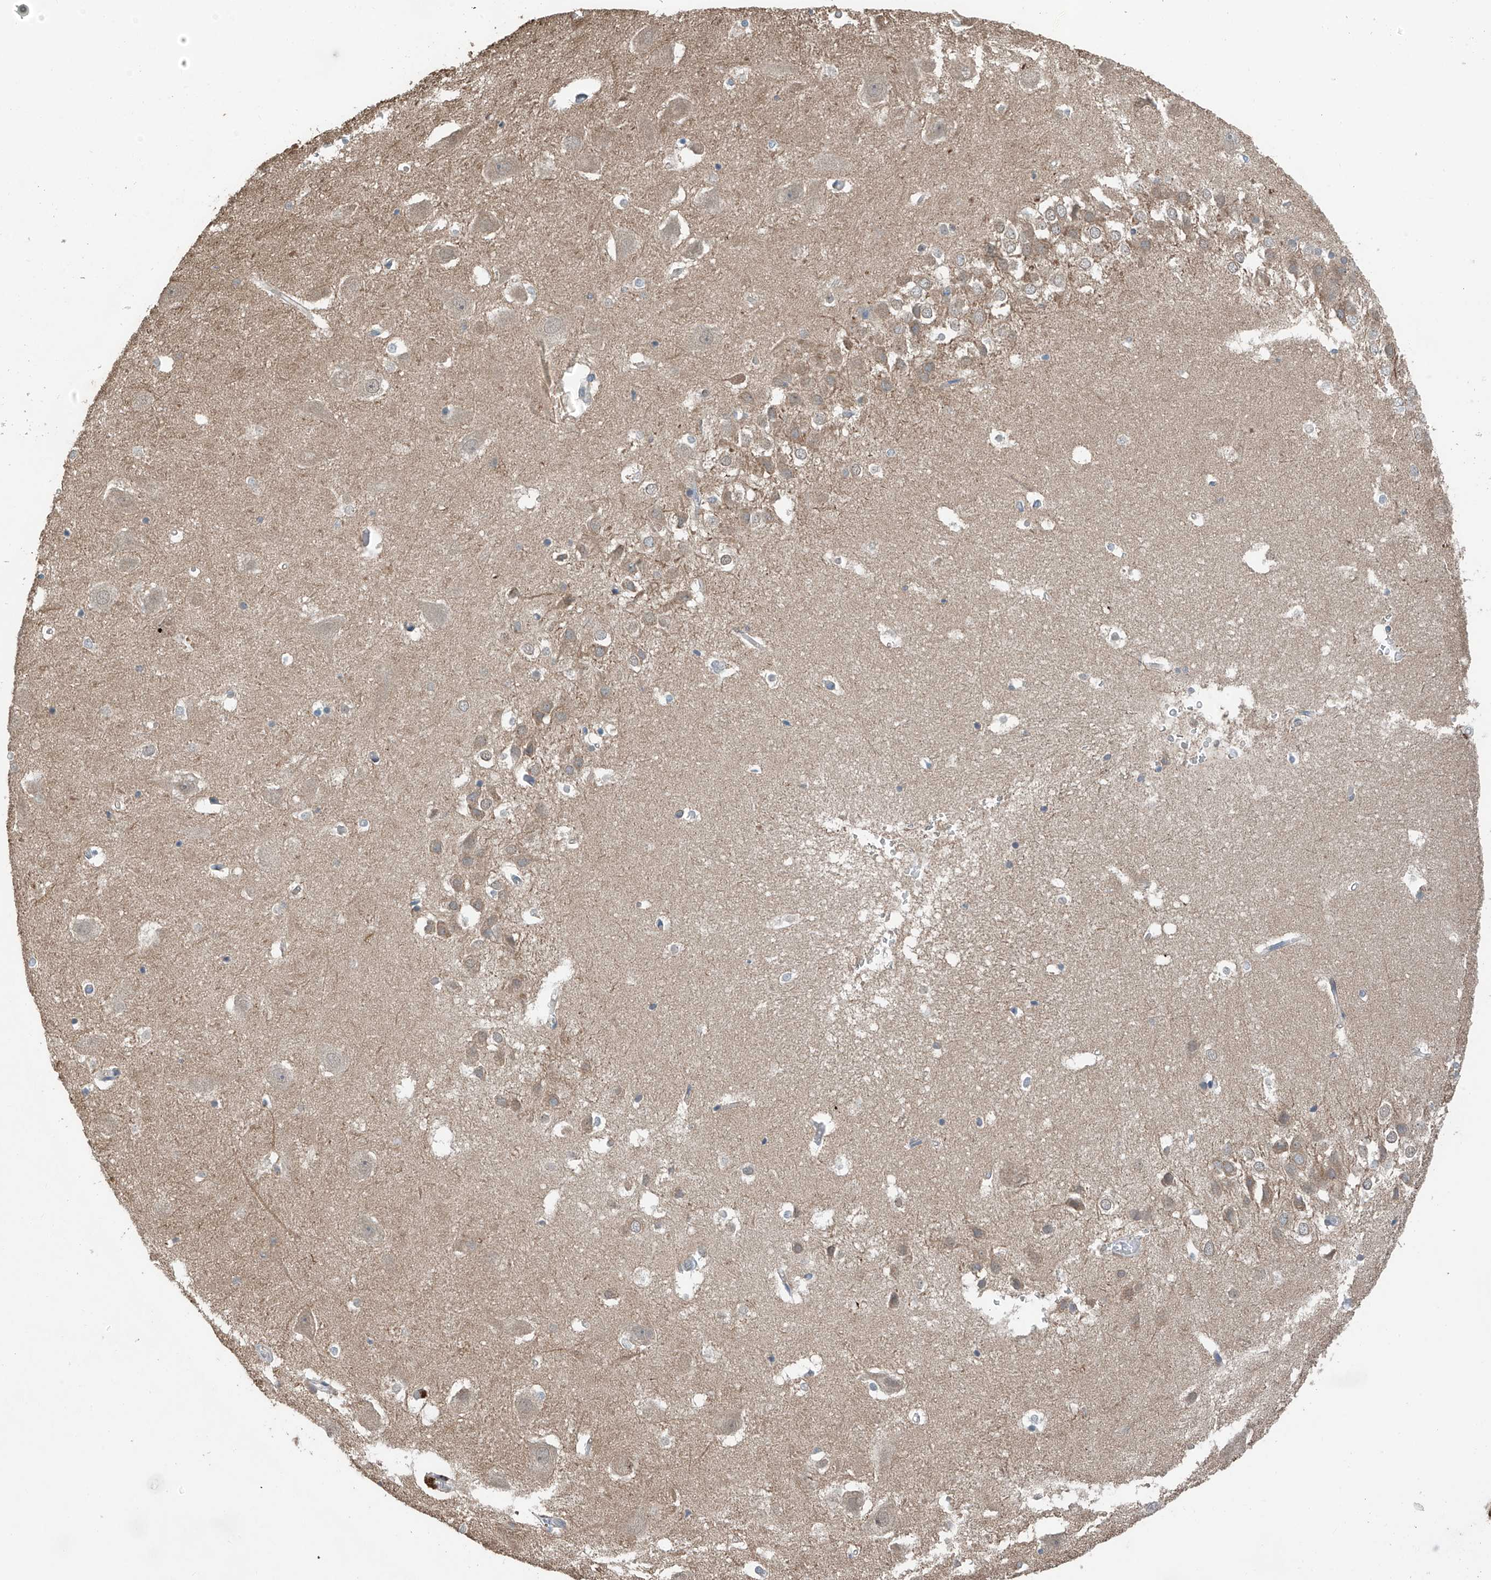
{"staining": {"intensity": "weak", "quantity": "<25%", "location": "cytoplasmic/membranous"}, "tissue": "hippocampus", "cell_type": "Glial cells", "image_type": "normal", "snomed": [{"axis": "morphology", "description": "Normal tissue, NOS"}, {"axis": "topography", "description": "Hippocampus"}], "caption": "DAB immunohistochemical staining of benign hippocampus reveals no significant staining in glial cells.", "gene": "RPAIN", "patient": {"sex": "female", "age": 52}}